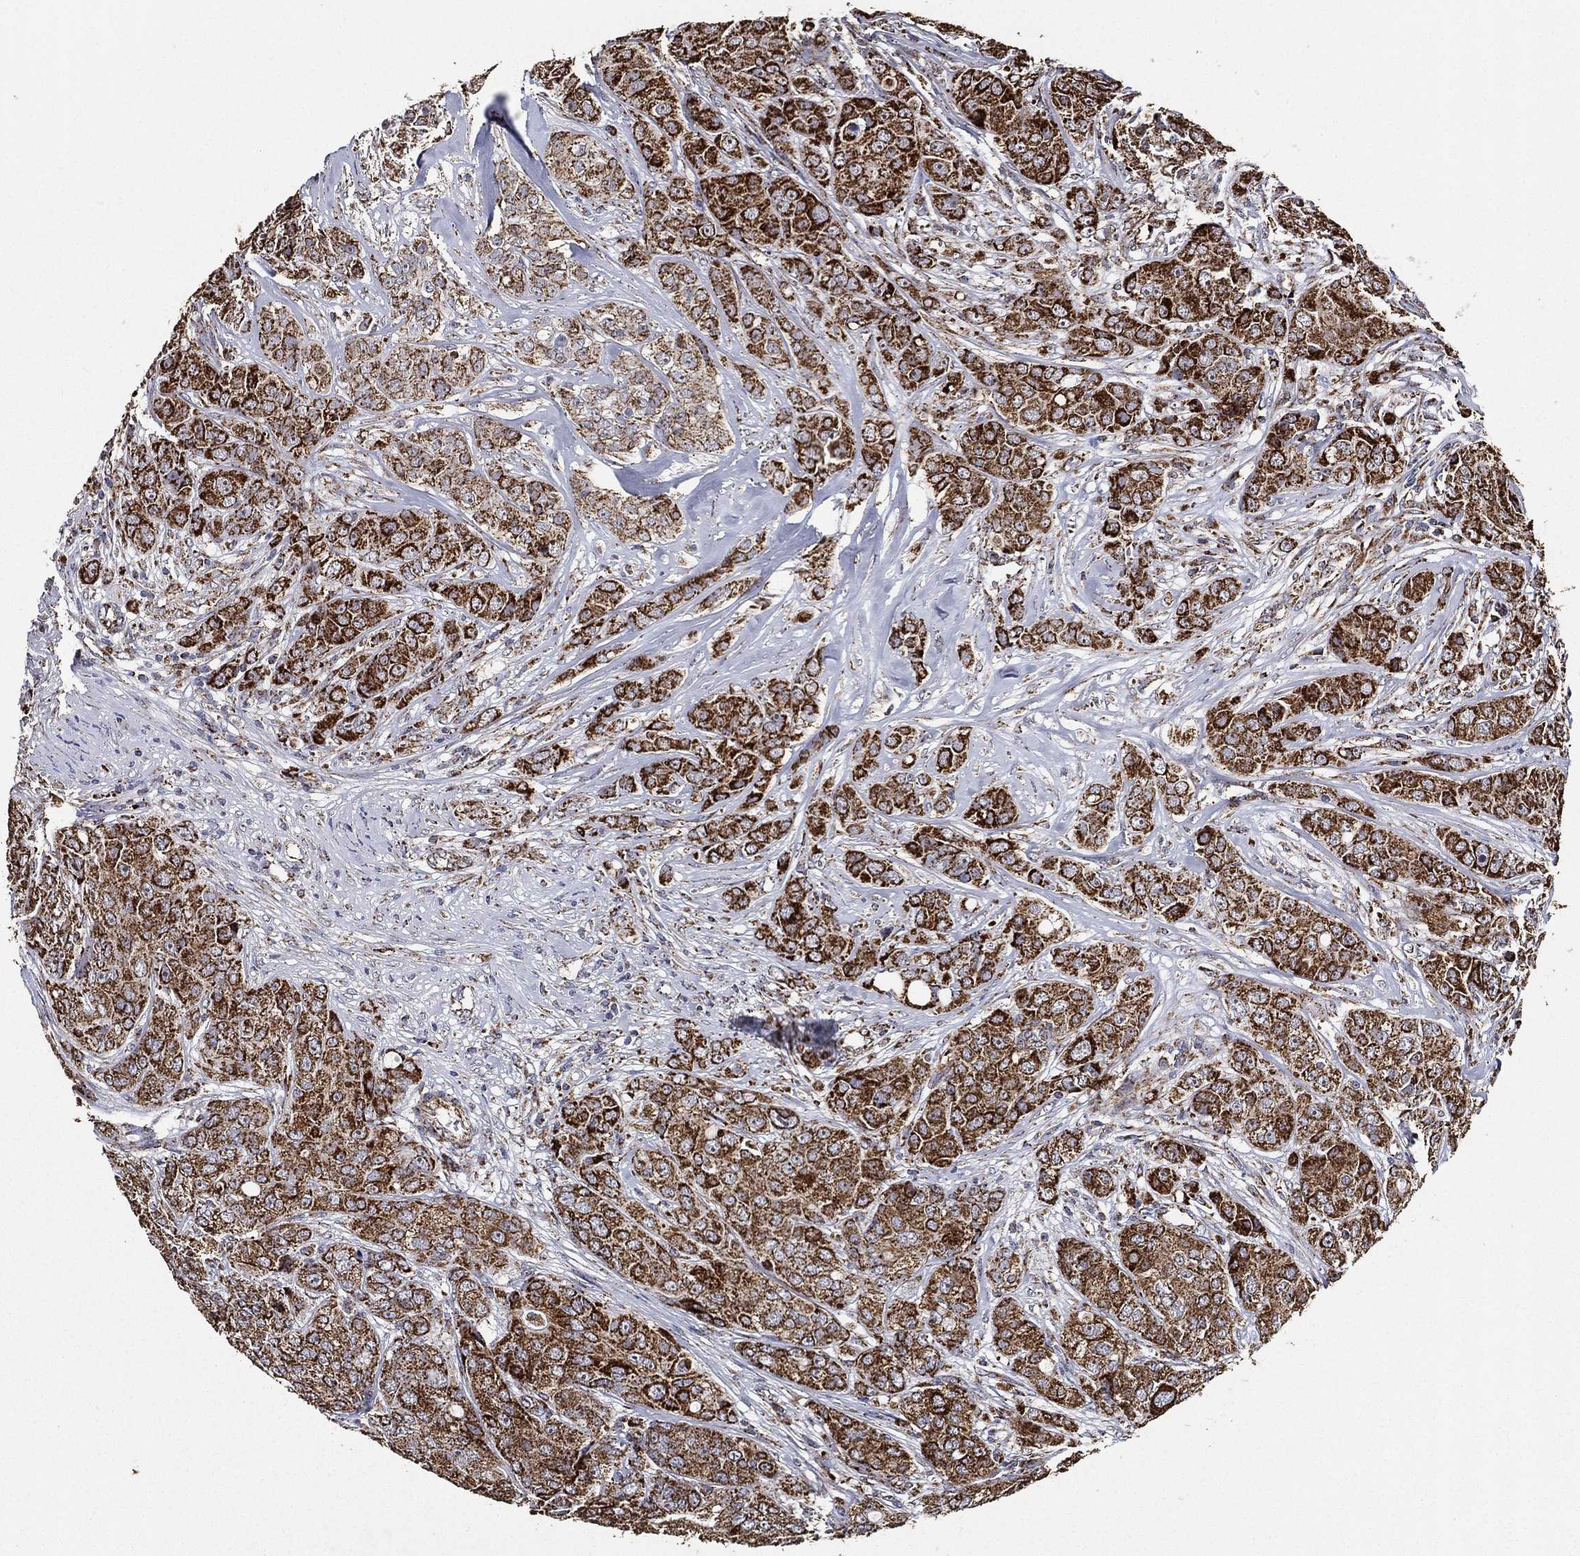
{"staining": {"intensity": "strong", "quantity": ">75%", "location": "cytoplasmic/membranous"}, "tissue": "breast cancer", "cell_type": "Tumor cells", "image_type": "cancer", "snomed": [{"axis": "morphology", "description": "Duct carcinoma"}, {"axis": "topography", "description": "Breast"}], "caption": "IHC (DAB) staining of breast invasive ductal carcinoma displays strong cytoplasmic/membranous protein expression in about >75% of tumor cells. (DAB (3,3'-diaminobenzidine) IHC with brightfield microscopy, high magnification).", "gene": "NDUFAB1", "patient": {"sex": "female", "age": 43}}